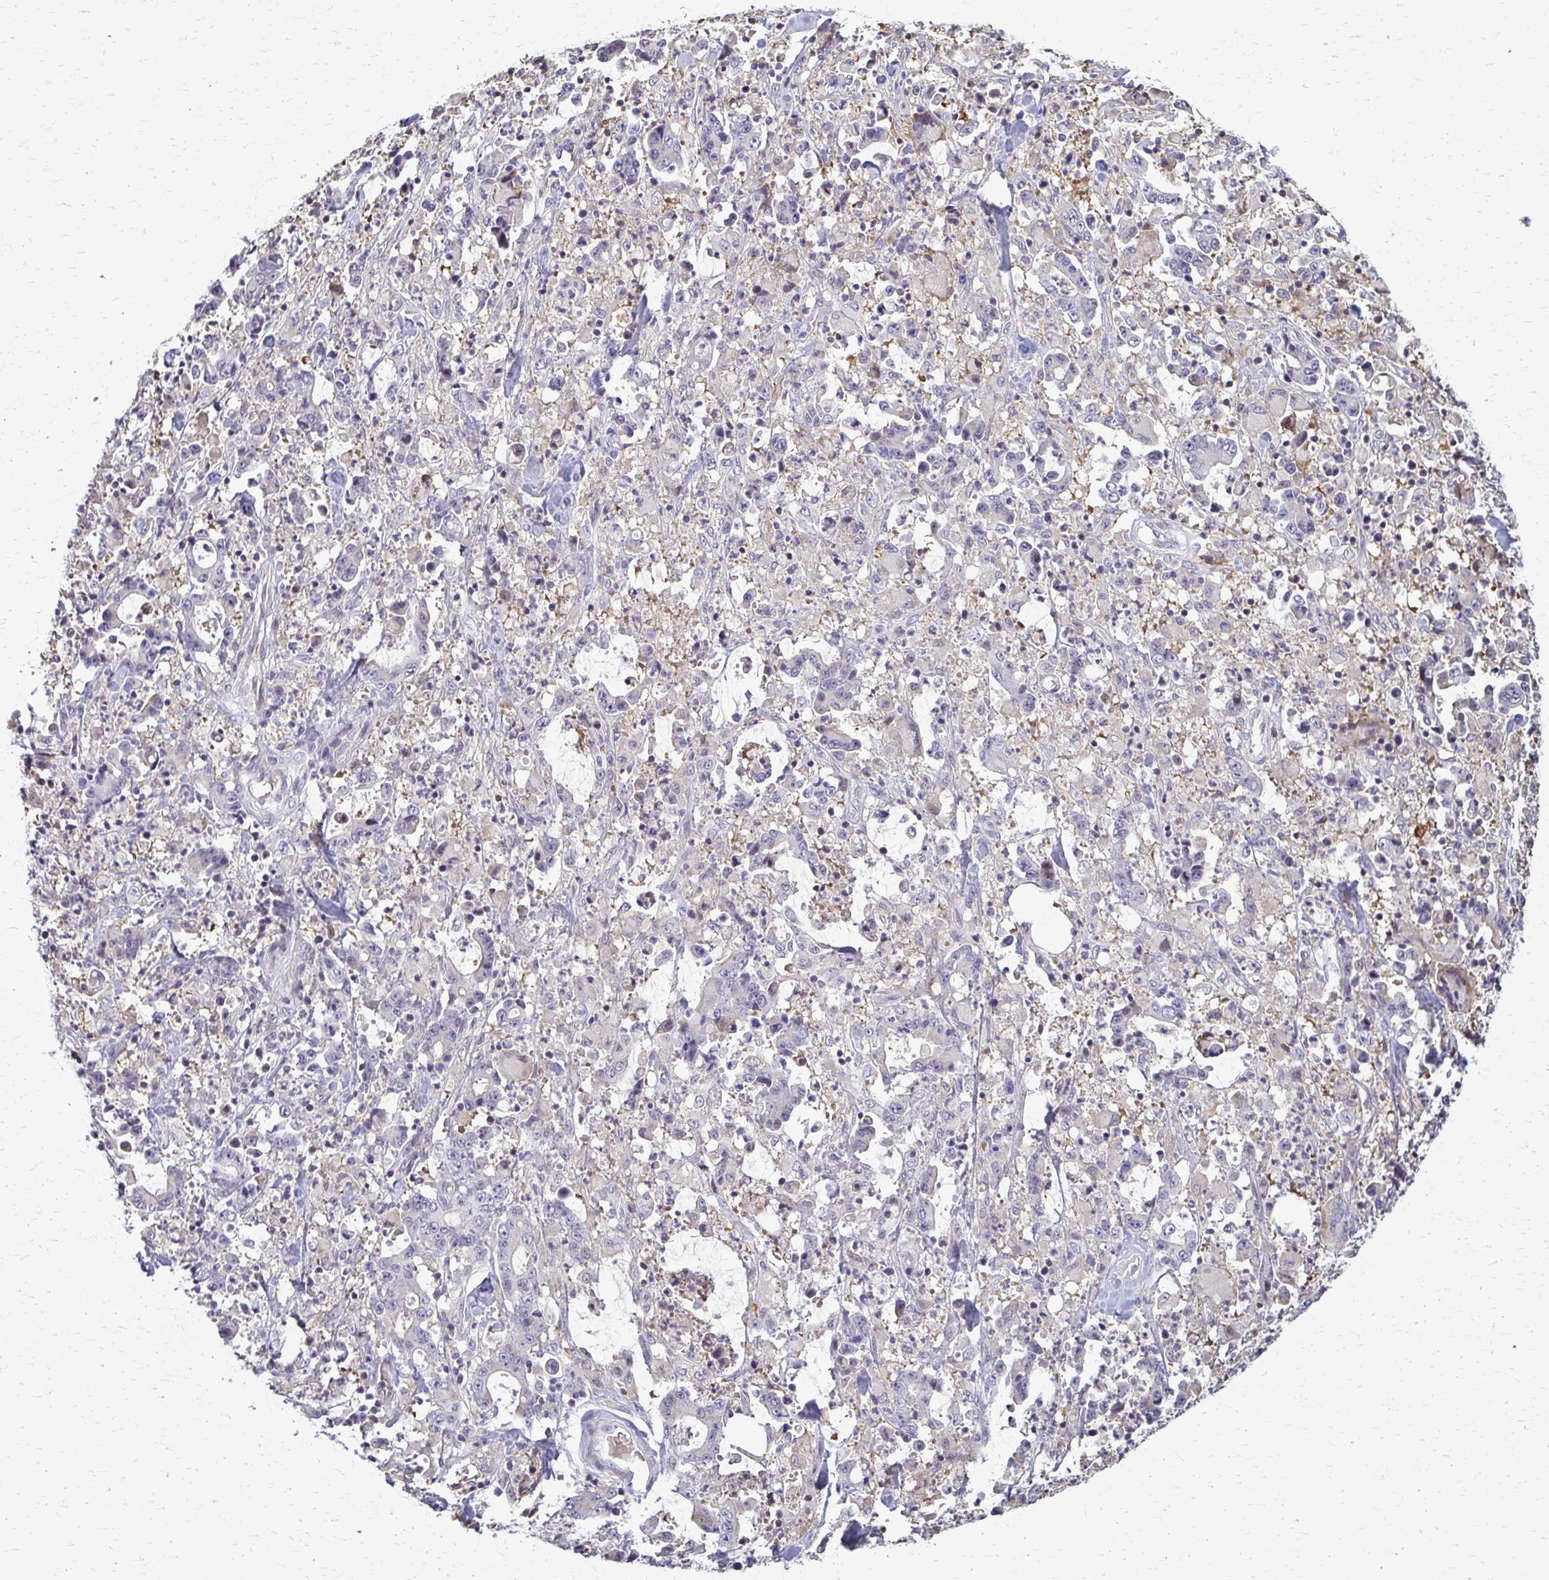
{"staining": {"intensity": "negative", "quantity": "none", "location": "none"}, "tissue": "stomach cancer", "cell_type": "Tumor cells", "image_type": "cancer", "snomed": [{"axis": "morphology", "description": "Adenocarcinoma, NOS"}, {"axis": "topography", "description": "Stomach, upper"}], "caption": "The micrograph demonstrates no staining of tumor cells in adenocarcinoma (stomach).", "gene": "ZNF34", "patient": {"sex": "male", "age": 68}}